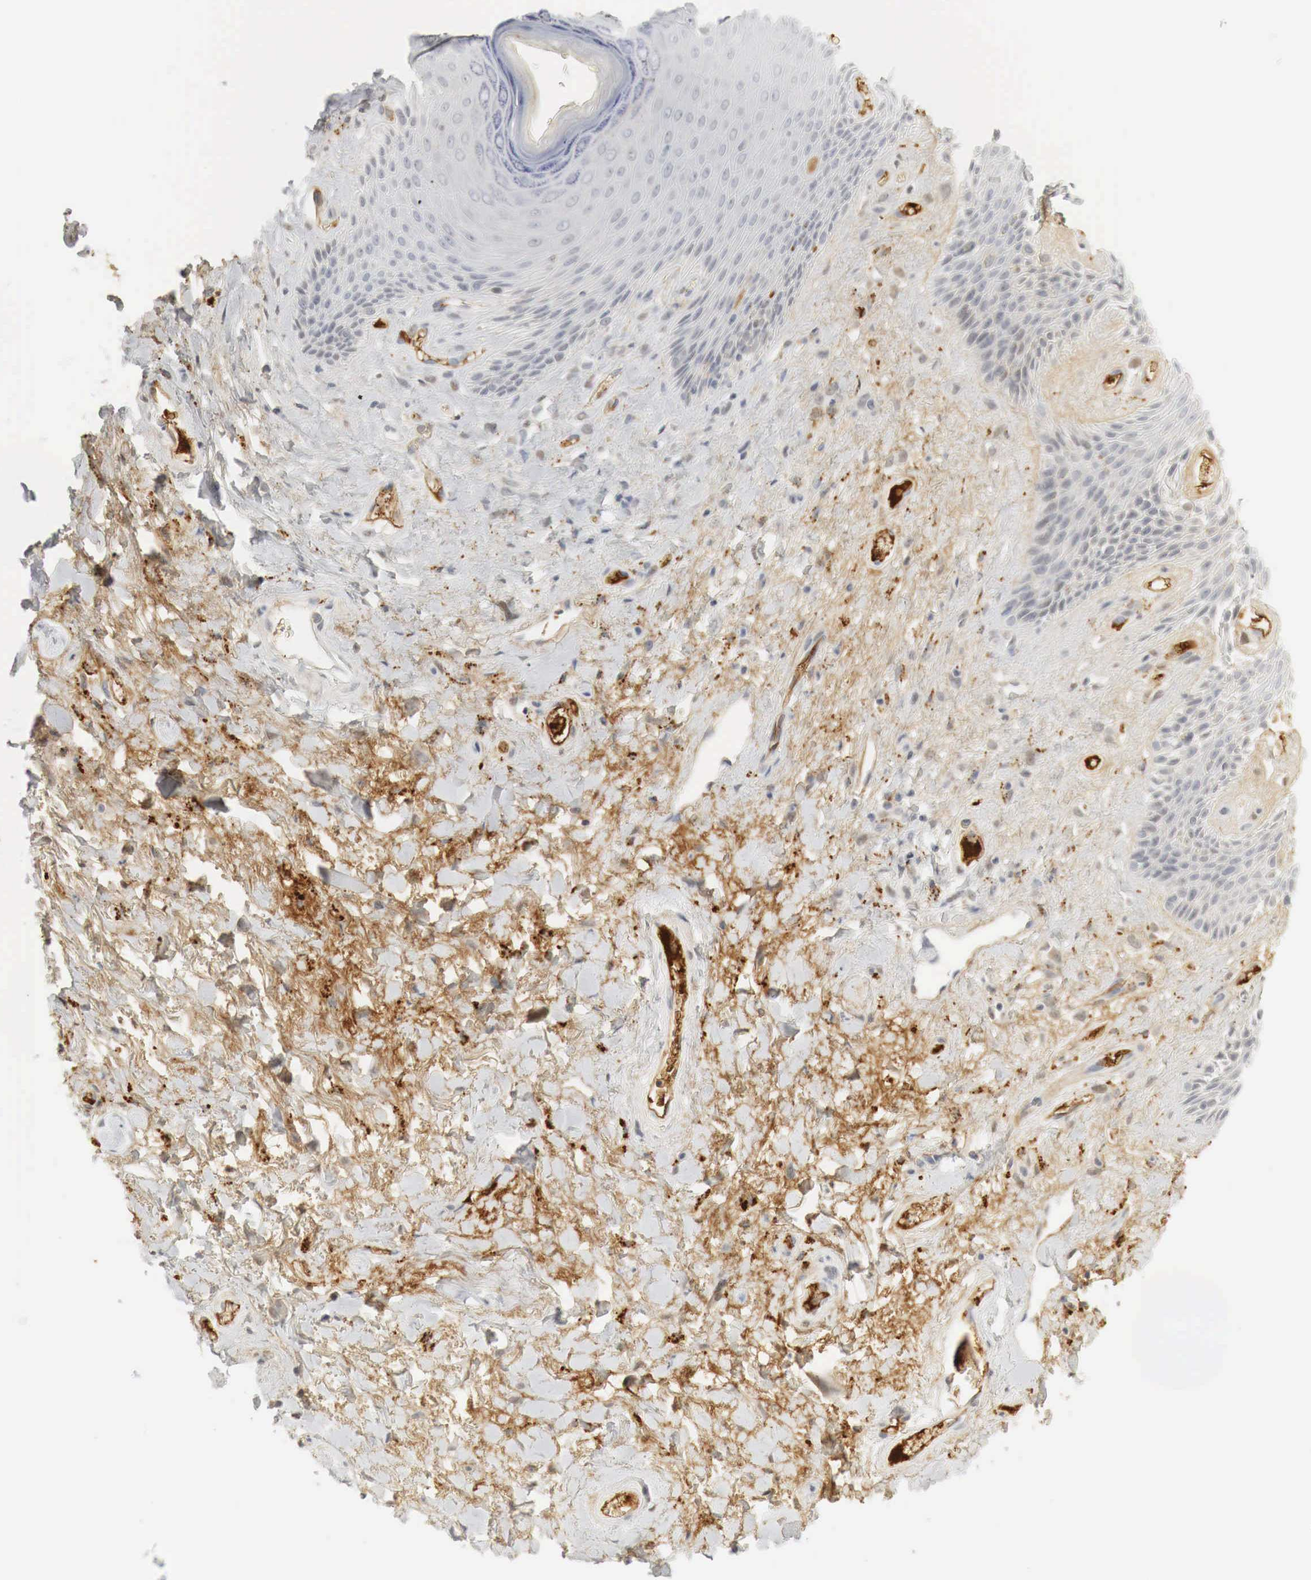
{"staining": {"intensity": "weak", "quantity": "<25%", "location": "cytoplasmic/membranous,nuclear"}, "tissue": "skin", "cell_type": "Epidermal cells", "image_type": "normal", "snomed": [{"axis": "morphology", "description": "Normal tissue, NOS"}, {"axis": "topography", "description": "Anal"}], "caption": "This image is of unremarkable skin stained with IHC to label a protein in brown with the nuclei are counter-stained blue. There is no expression in epidermal cells. (Stains: DAB immunohistochemistry (IHC) with hematoxylin counter stain, Microscopy: brightfield microscopy at high magnification).", "gene": "MYC", "patient": {"sex": "male", "age": 78}}